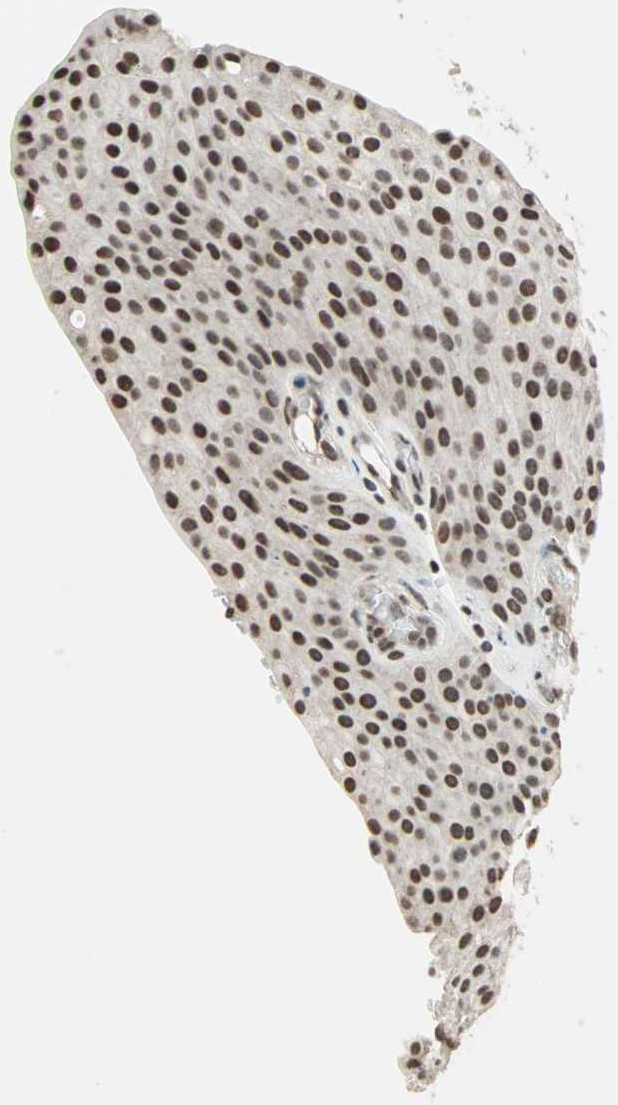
{"staining": {"intensity": "strong", "quantity": ">75%", "location": "nuclear"}, "tissue": "urothelial cancer", "cell_type": "Tumor cells", "image_type": "cancer", "snomed": [{"axis": "morphology", "description": "Urothelial carcinoma, Low grade"}, {"axis": "topography", "description": "Smooth muscle"}, {"axis": "topography", "description": "Urinary bladder"}], "caption": "Human urothelial carcinoma (low-grade) stained with a brown dye displays strong nuclear positive staining in about >75% of tumor cells.", "gene": "DAZAP1", "patient": {"sex": "male", "age": 60}}